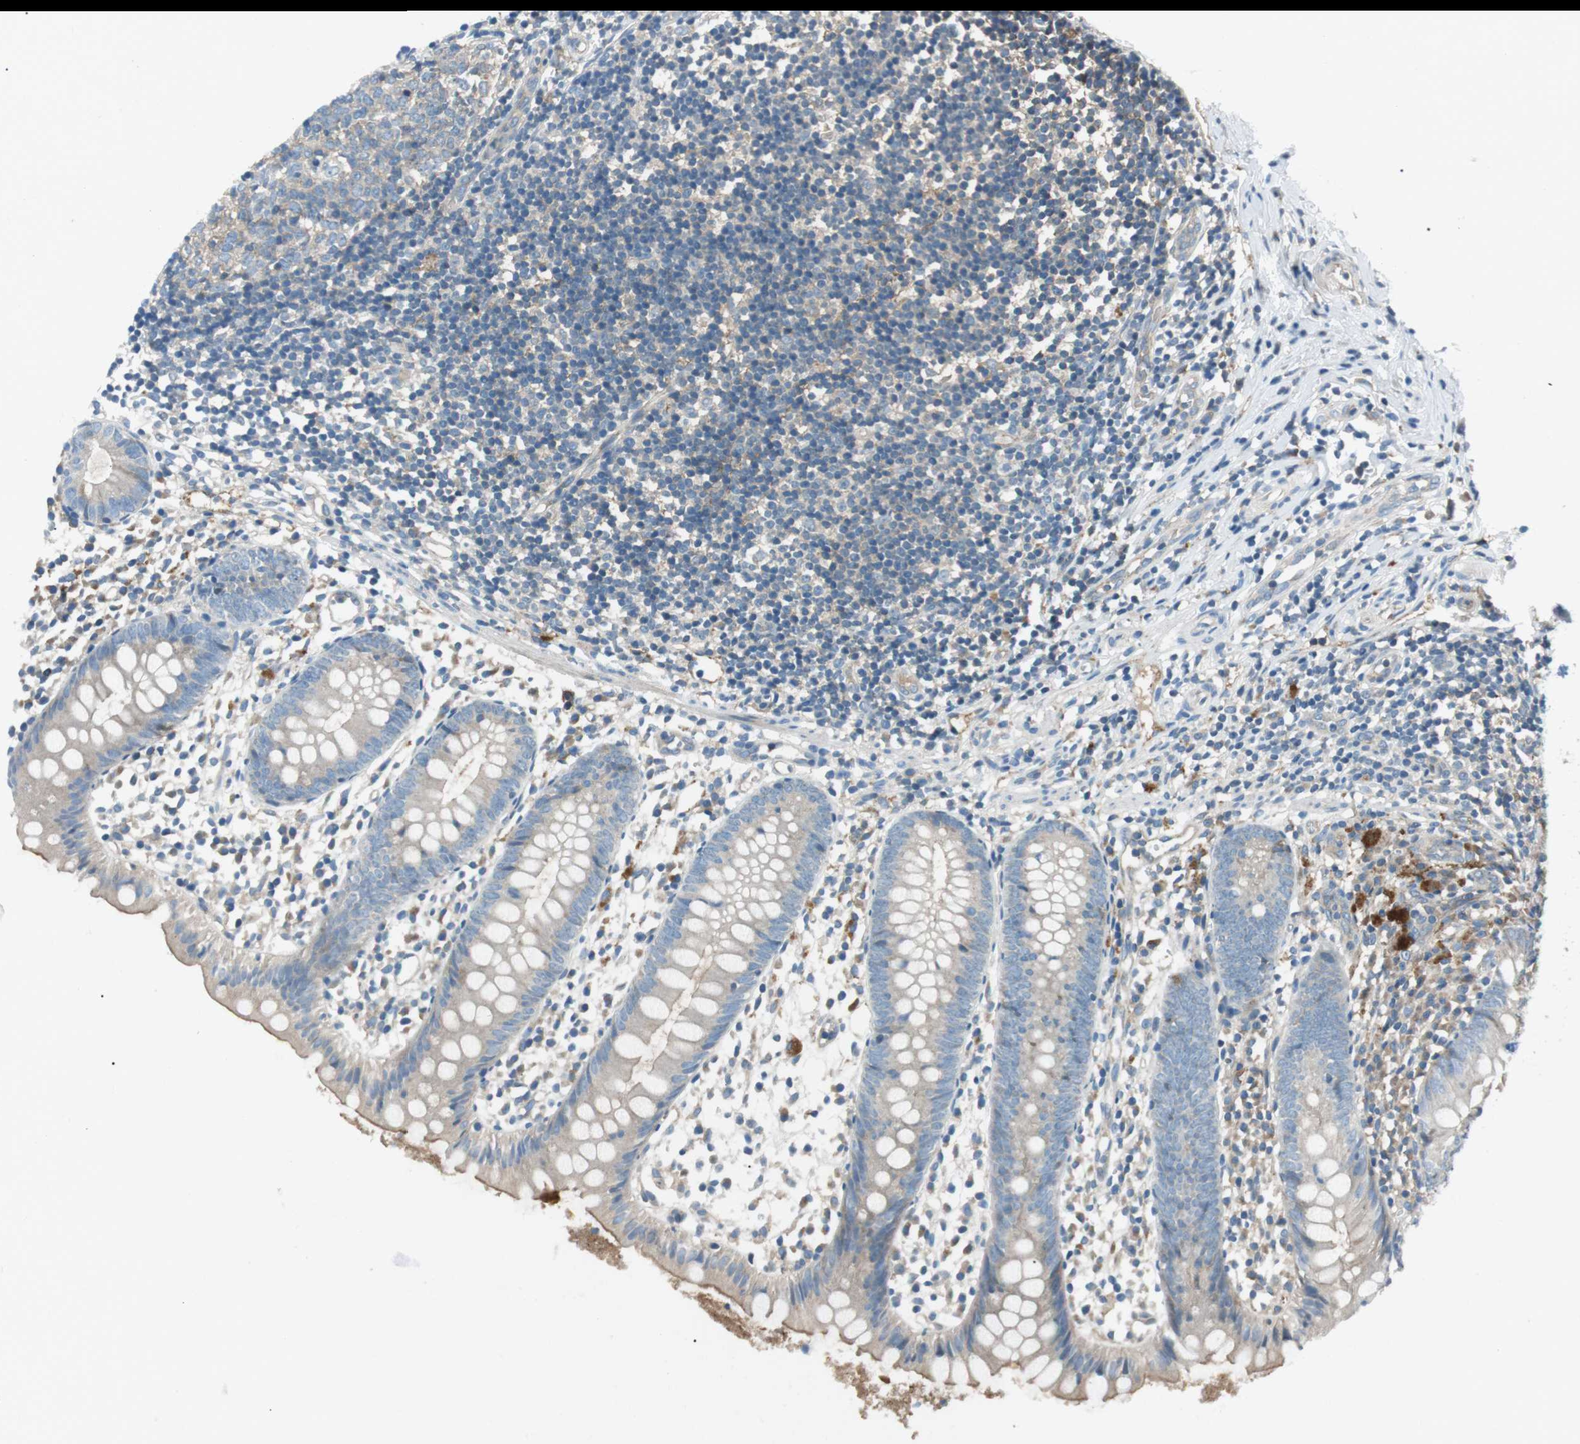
{"staining": {"intensity": "weak", "quantity": ">75%", "location": "cytoplasmic/membranous"}, "tissue": "appendix", "cell_type": "Glandular cells", "image_type": "normal", "snomed": [{"axis": "morphology", "description": "Normal tissue, NOS"}, {"axis": "topography", "description": "Appendix"}], "caption": "This micrograph exhibits unremarkable appendix stained with IHC to label a protein in brown. The cytoplasmic/membranous of glandular cells show weak positivity for the protein. Nuclei are counter-stained blue.", "gene": "GPR161", "patient": {"sex": "female", "age": 20}}